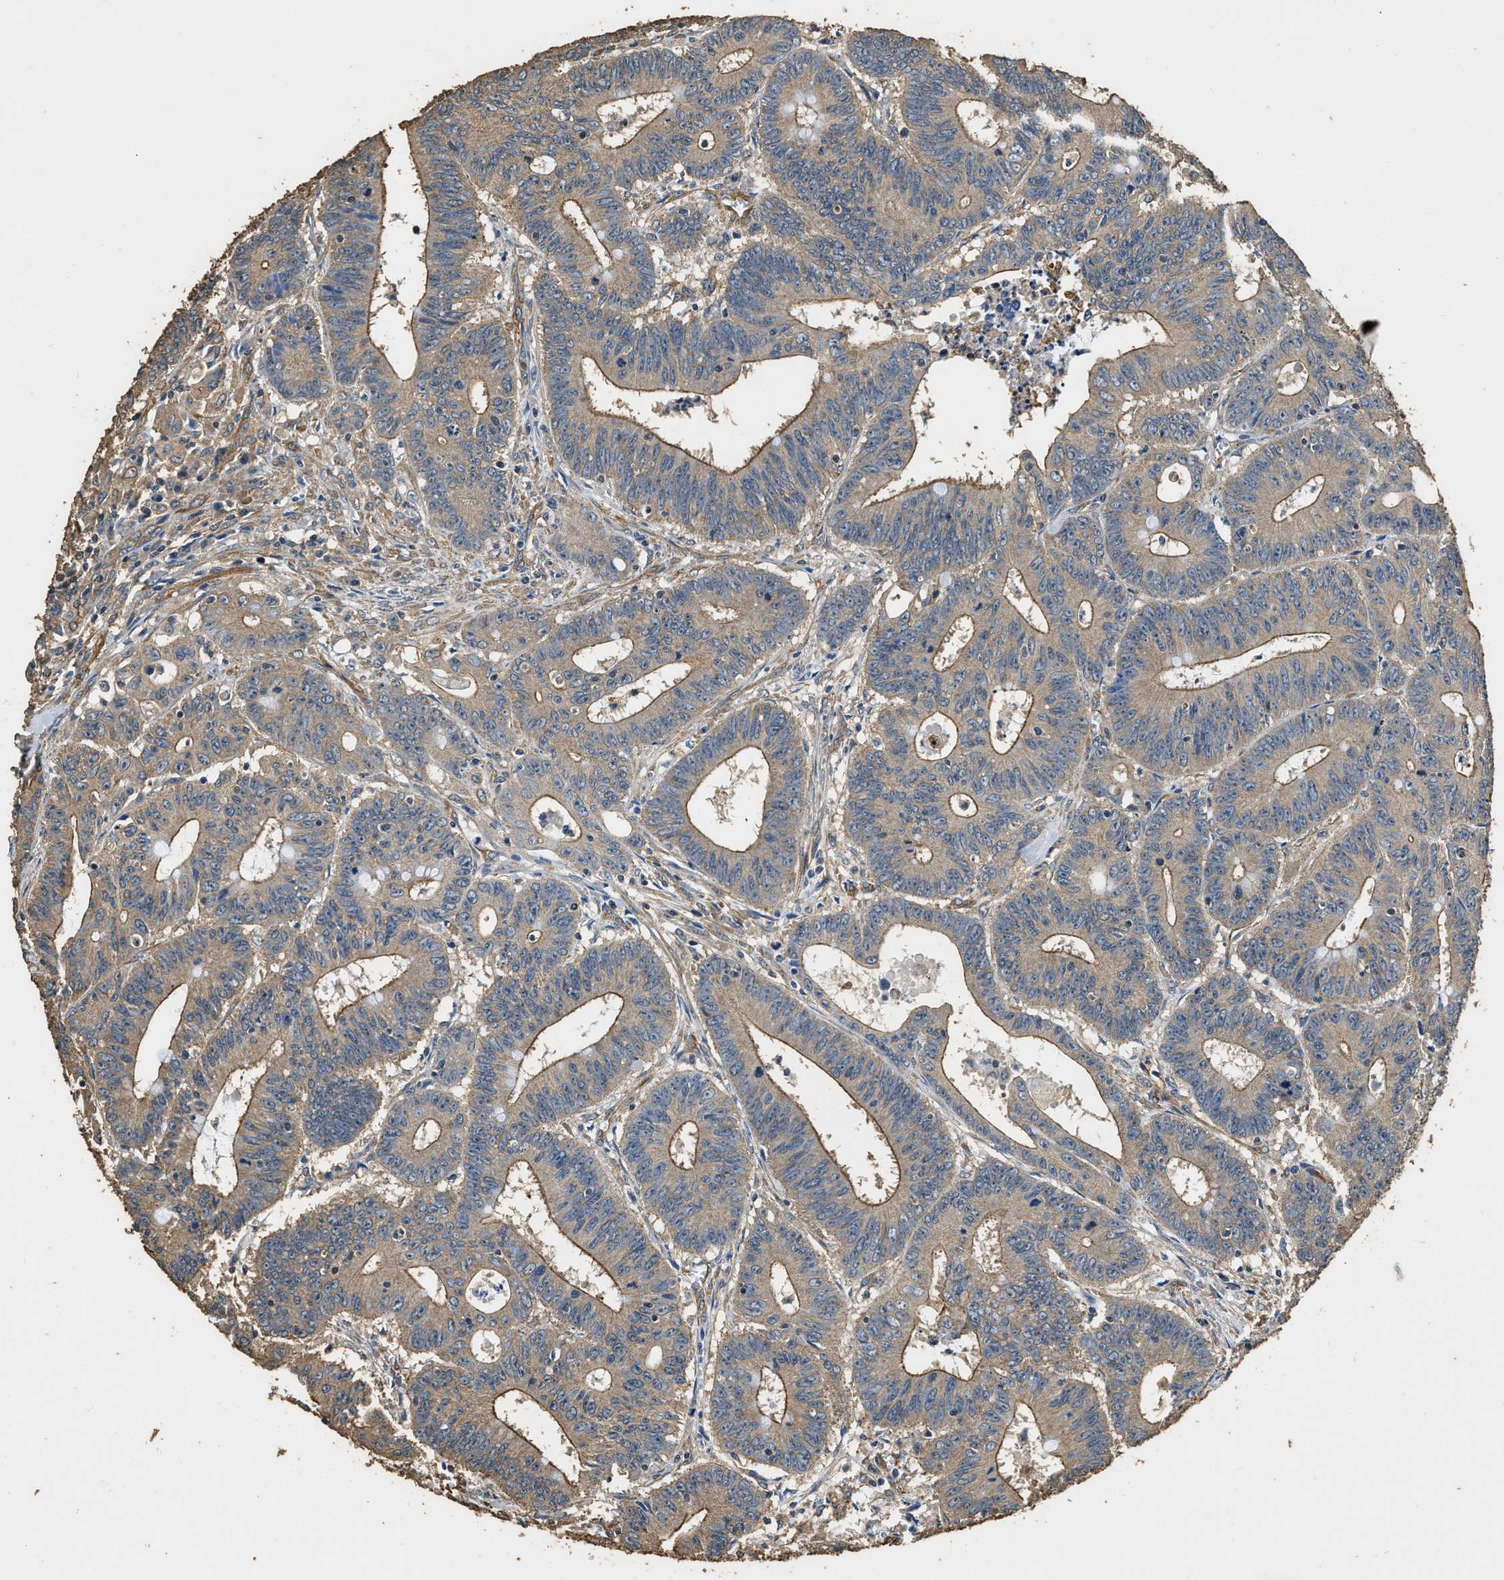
{"staining": {"intensity": "moderate", "quantity": ">75%", "location": "cytoplasmic/membranous"}, "tissue": "colorectal cancer", "cell_type": "Tumor cells", "image_type": "cancer", "snomed": [{"axis": "morphology", "description": "Adenocarcinoma, NOS"}, {"axis": "topography", "description": "Colon"}], "caption": "Moderate cytoplasmic/membranous expression is identified in approximately >75% of tumor cells in adenocarcinoma (colorectal).", "gene": "MIB1", "patient": {"sex": "male", "age": 45}}